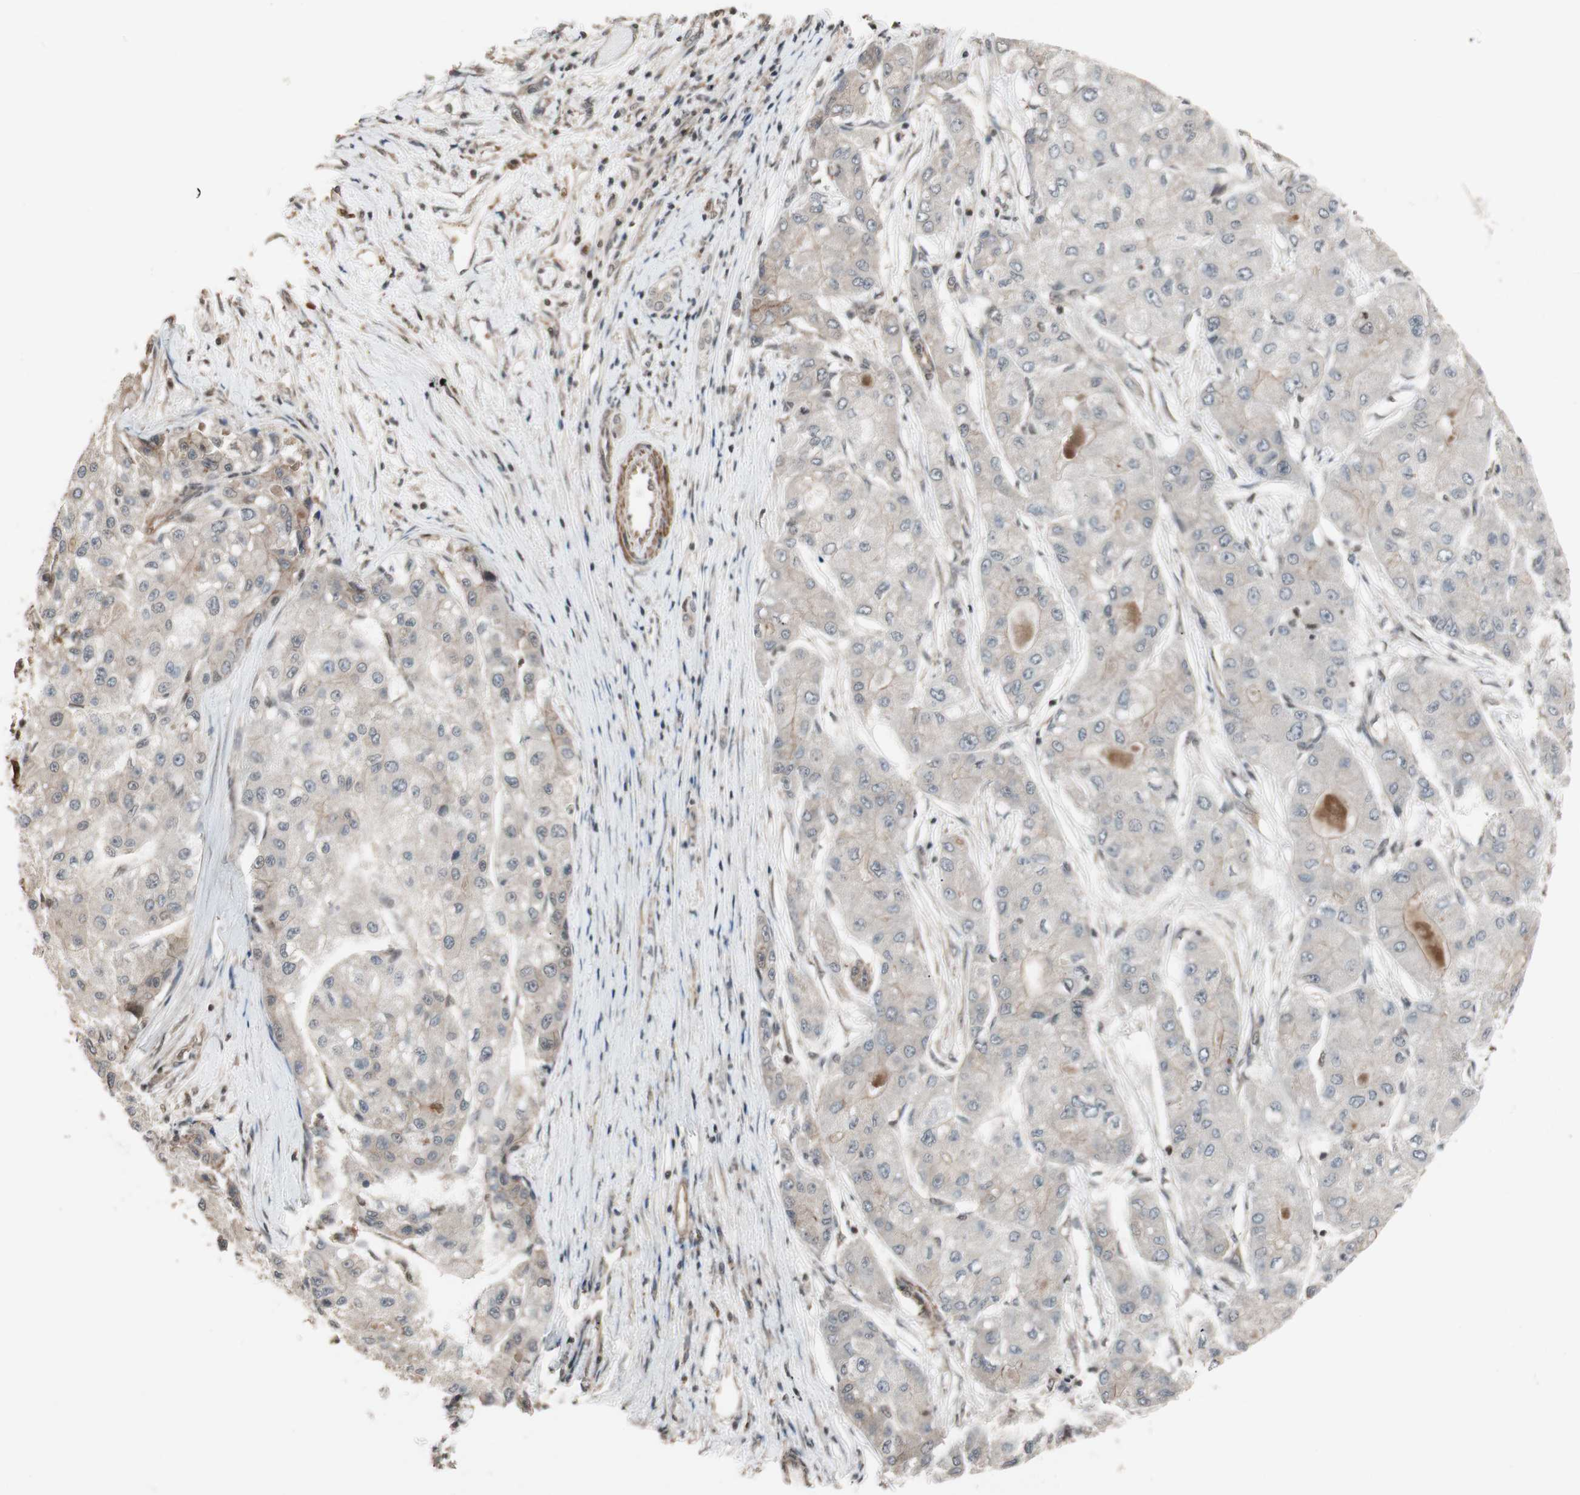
{"staining": {"intensity": "weak", "quantity": "<25%", "location": "cytoplasmic/membranous"}, "tissue": "liver cancer", "cell_type": "Tumor cells", "image_type": "cancer", "snomed": [{"axis": "morphology", "description": "Carcinoma, Hepatocellular, NOS"}, {"axis": "topography", "description": "Liver"}], "caption": "This is a image of immunohistochemistry staining of hepatocellular carcinoma (liver), which shows no positivity in tumor cells. (DAB (3,3'-diaminobenzidine) immunohistochemistry, high magnification).", "gene": "DRAP1", "patient": {"sex": "male", "age": 80}}